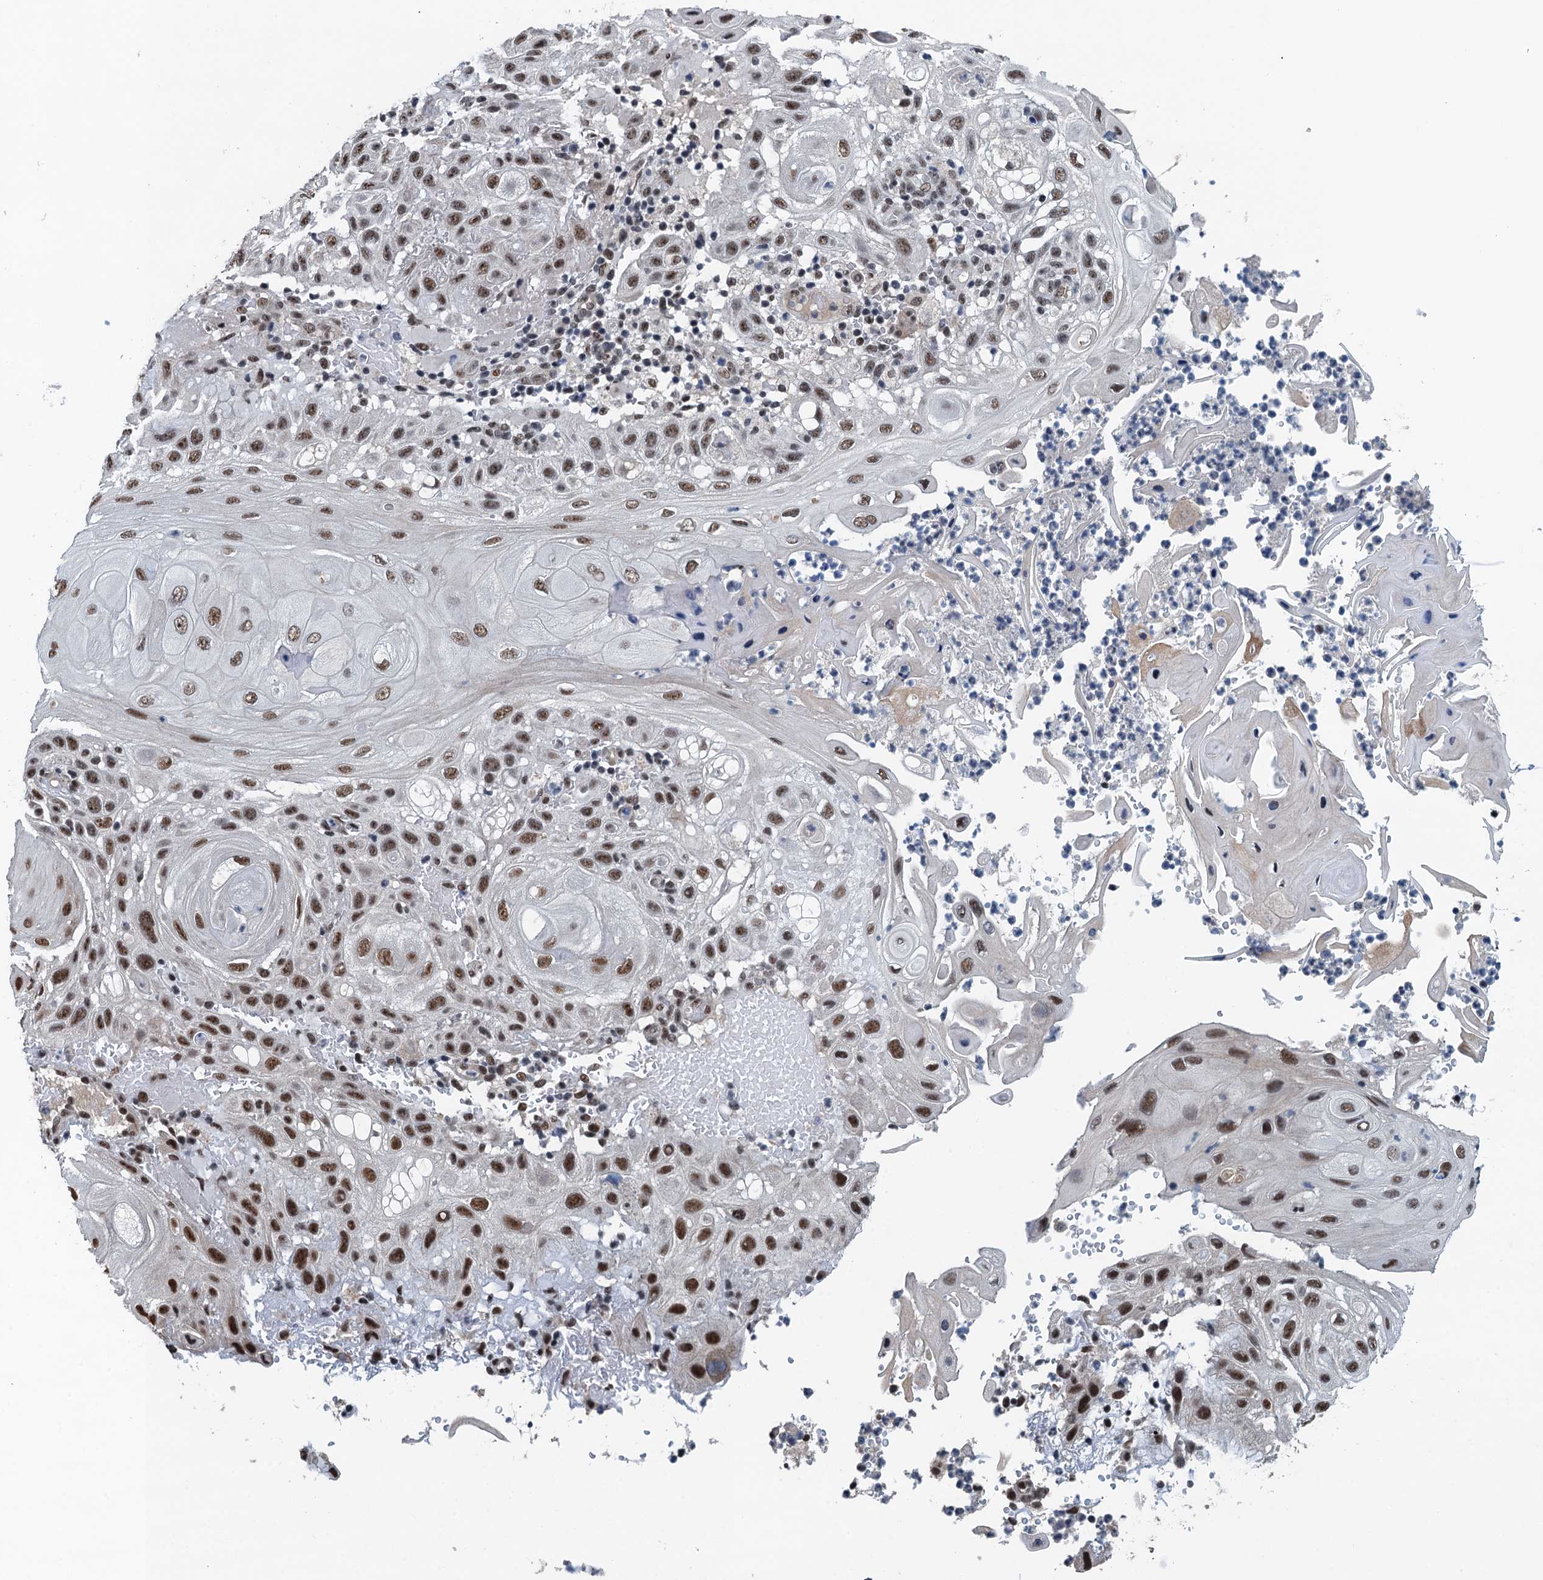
{"staining": {"intensity": "moderate", "quantity": ">75%", "location": "nuclear"}, "tissue": "skin cancer", "cell_type": "Tumor cells", "image_type": "cancer", "snomed": [{"axis": "morphology", "description": "Normal tissue, NOS"}, {"axis": "morphology", "description": "Squamous cell carcinoma, NOS"}, {"axis": "topography", "description": "Skin"}], "caption": "Protein staining of skin cancer (squamous cell carcinoma) tissue reveals moderate nuclear positivity in approximately >75% of tumor cells.", "gene": "MTA3", "patient": {"sex": "female", "age": 96}}